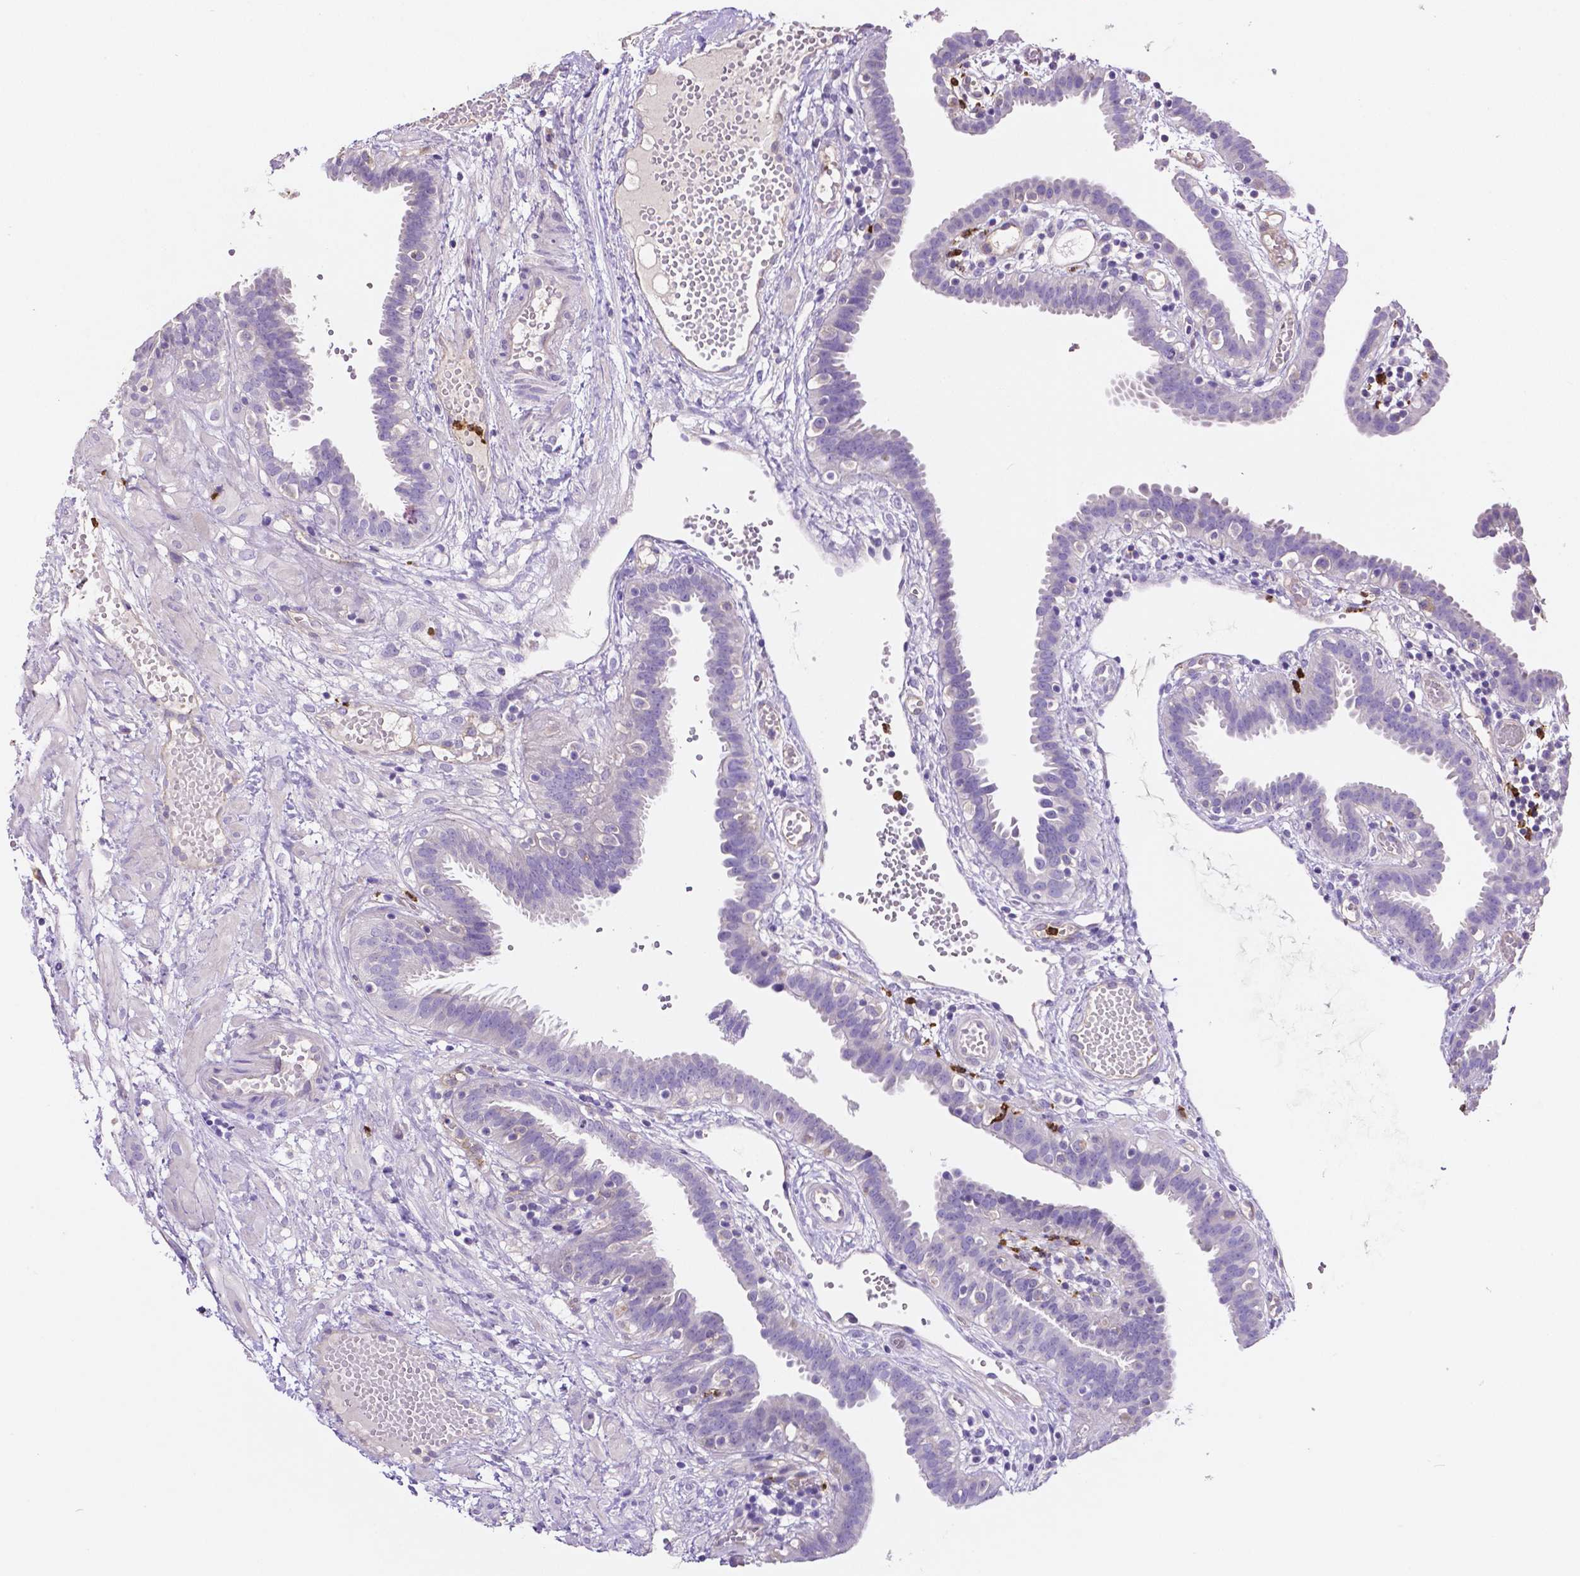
{"staining": {"intensity": "negative", "quantity": "none", "location": "none"}, "tissue": "fallopian tube", "cell_type": "Glandular cells", "image_type": "normal", "snomed": [{"axis": "morphology", "description": "Normal tissue, NOS"}, {"axis": "topography", "description": "Fallopian tube"}], "caption": "Glandular cells show no significant expression in normal fallopian tube. The staining is performed using DAB brown chromogen with nuclei counter-stained in using hematoxylin.", "gene": "MMP9", "patient": {"sex": "female", "age": 37}}